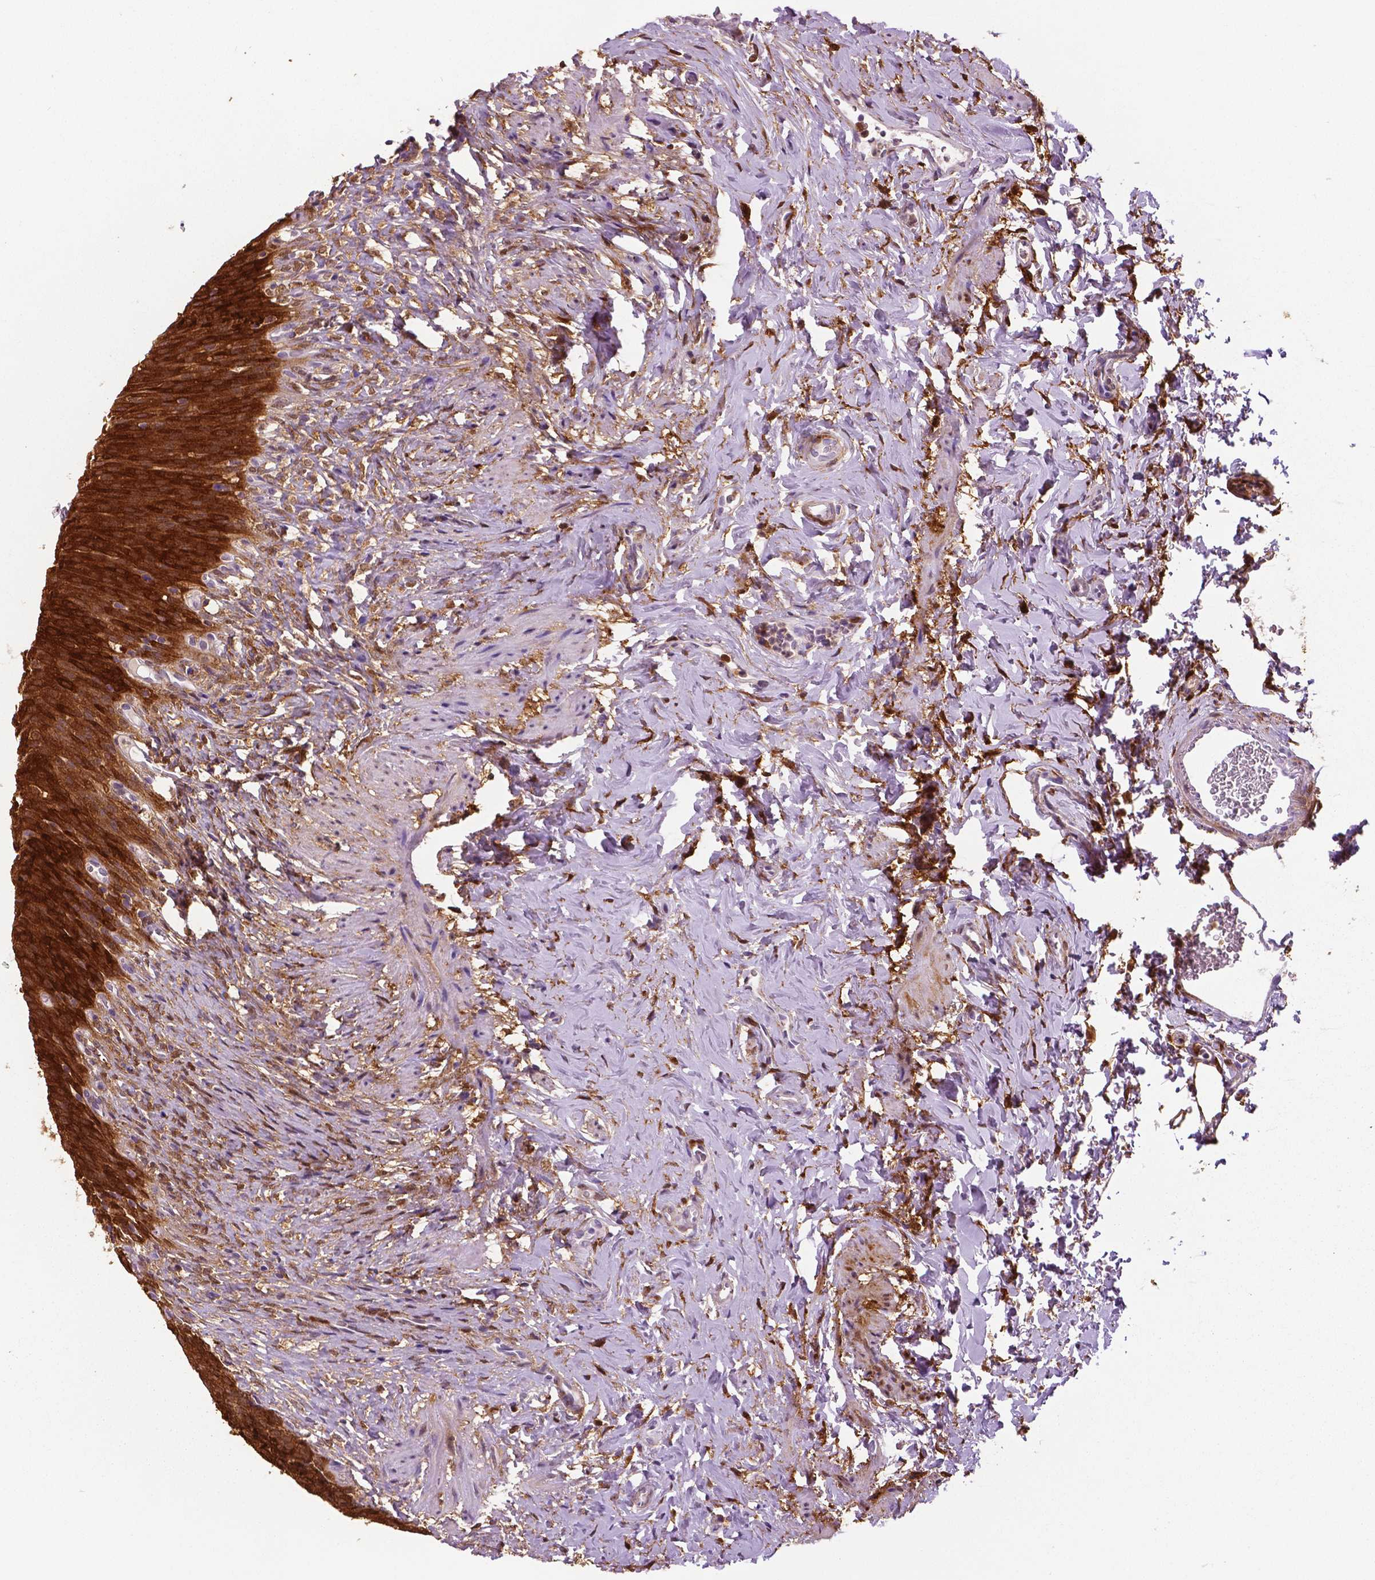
{"staining": {"intensity": "strong", "quantity": "25%-75%", "location": "cytoplasmic/membranous,nuclear"}, "tissue": "urinary bladder", "cell_type": "Urothelial cells", "image_type": "normal", "snomed": [{"axis": "morphology", "description": "Normal tissue, NOS"}, {"axis": "topography", "description": "Urinary bladder"}, {"axis": "topography", "description": "Prostate"}], "caption": "Immunohistochemical staining of benign human urinary bladder displays high levels of strong cytoplasmic/membranous,nuclear staining in approximately 25%-75% of urothelial cells.", "gene": "PHGDH", "patient": {"sex": "male", "age": 76}}